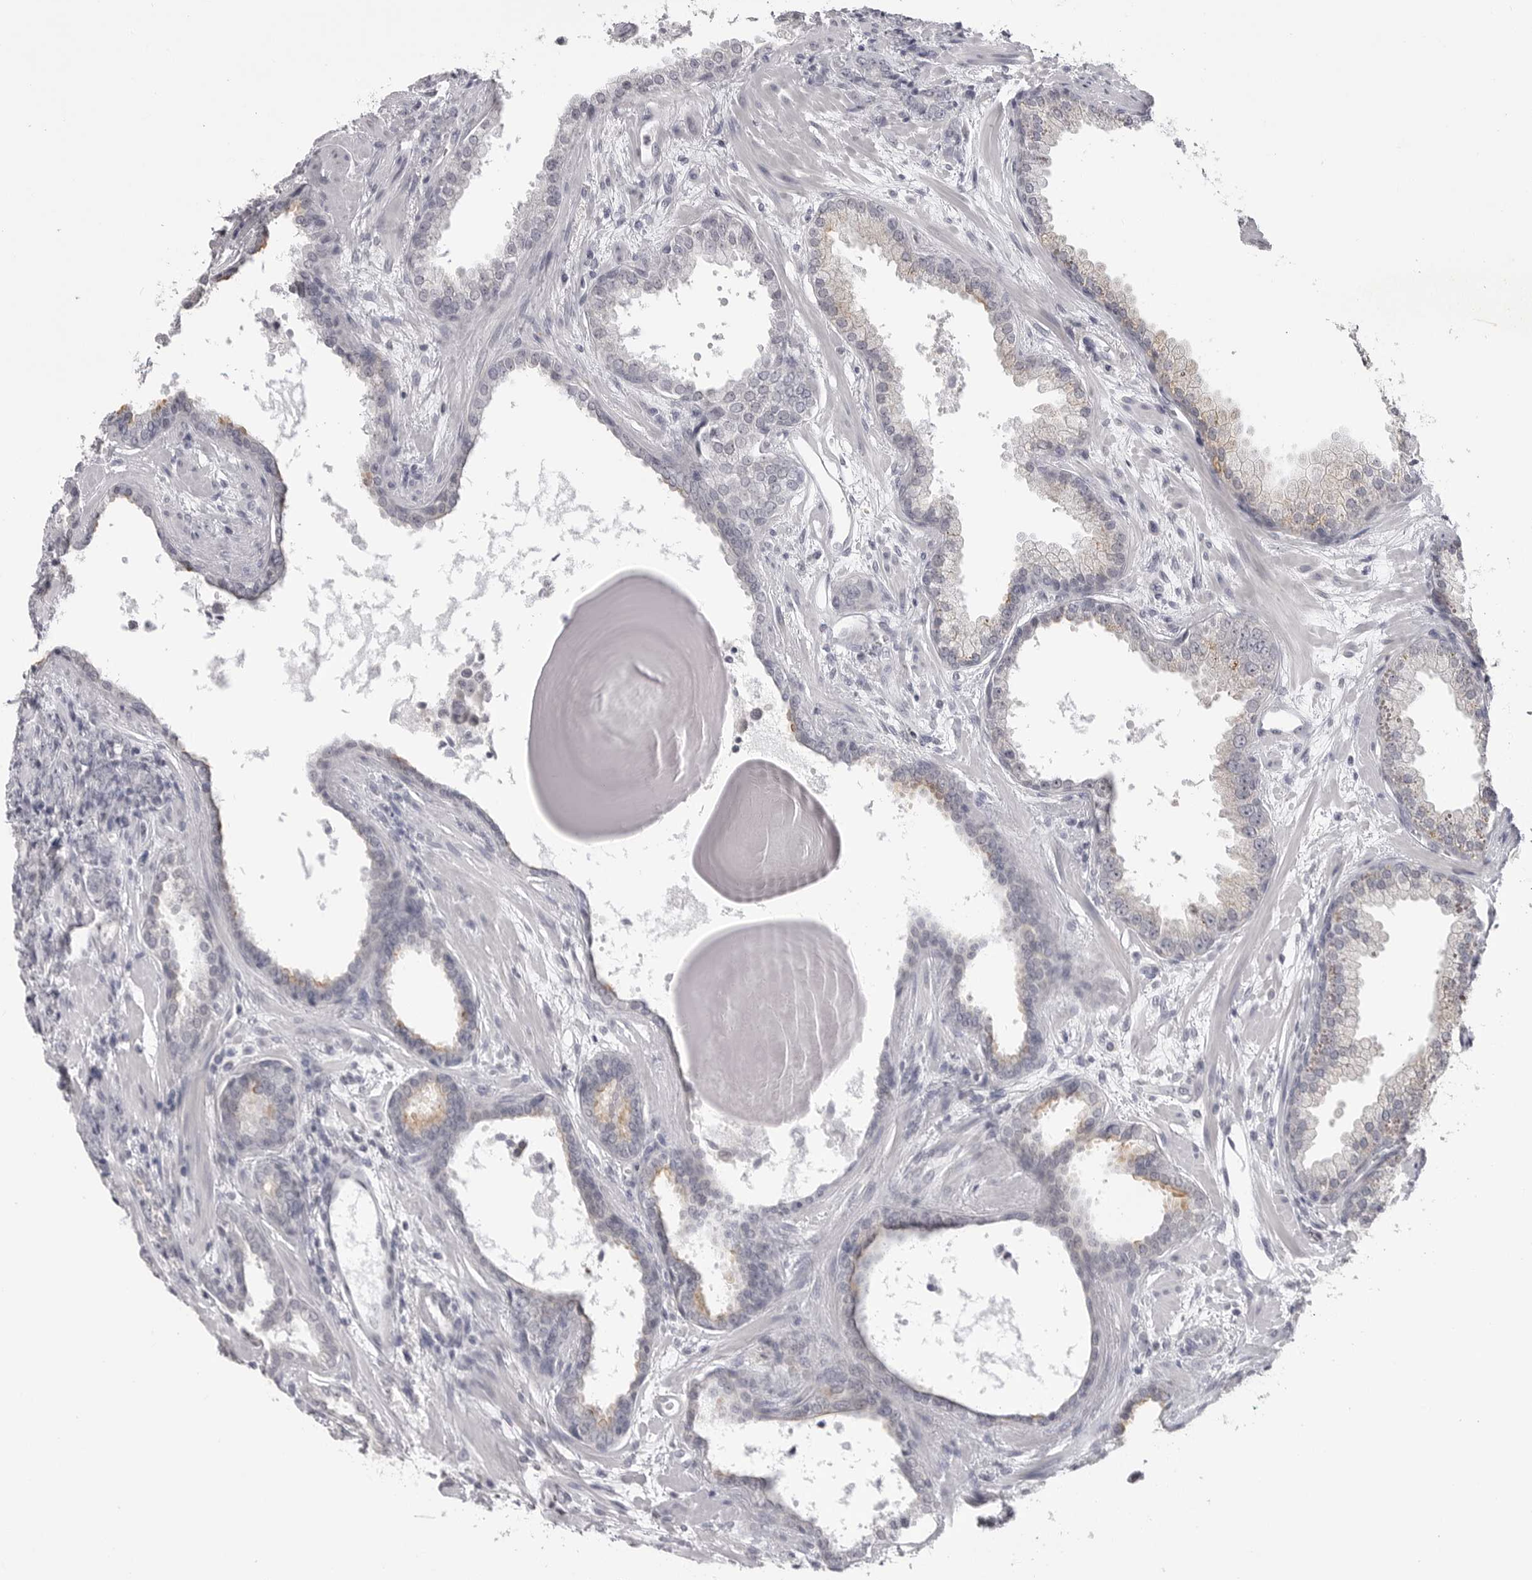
{"staining": {"intensity": "negative", "quantity": "none", "location": "none"}, "tissue": "prostate cancer", "cell_type": "Tumor cells", "image_type": "cancer", "snomed": [{"axis": "morphology", "description": "Adenocarcinoma, High grade"}, {"axis": "topography", "description": "Prostate"}], "caption": "High power microscopy histopathology image of an IHC histopathology image of prostate cancer, revealing no significant positivity in tumor cells.", "gene": "GPN2", "patient": {"sex": "male", "age": 62}}